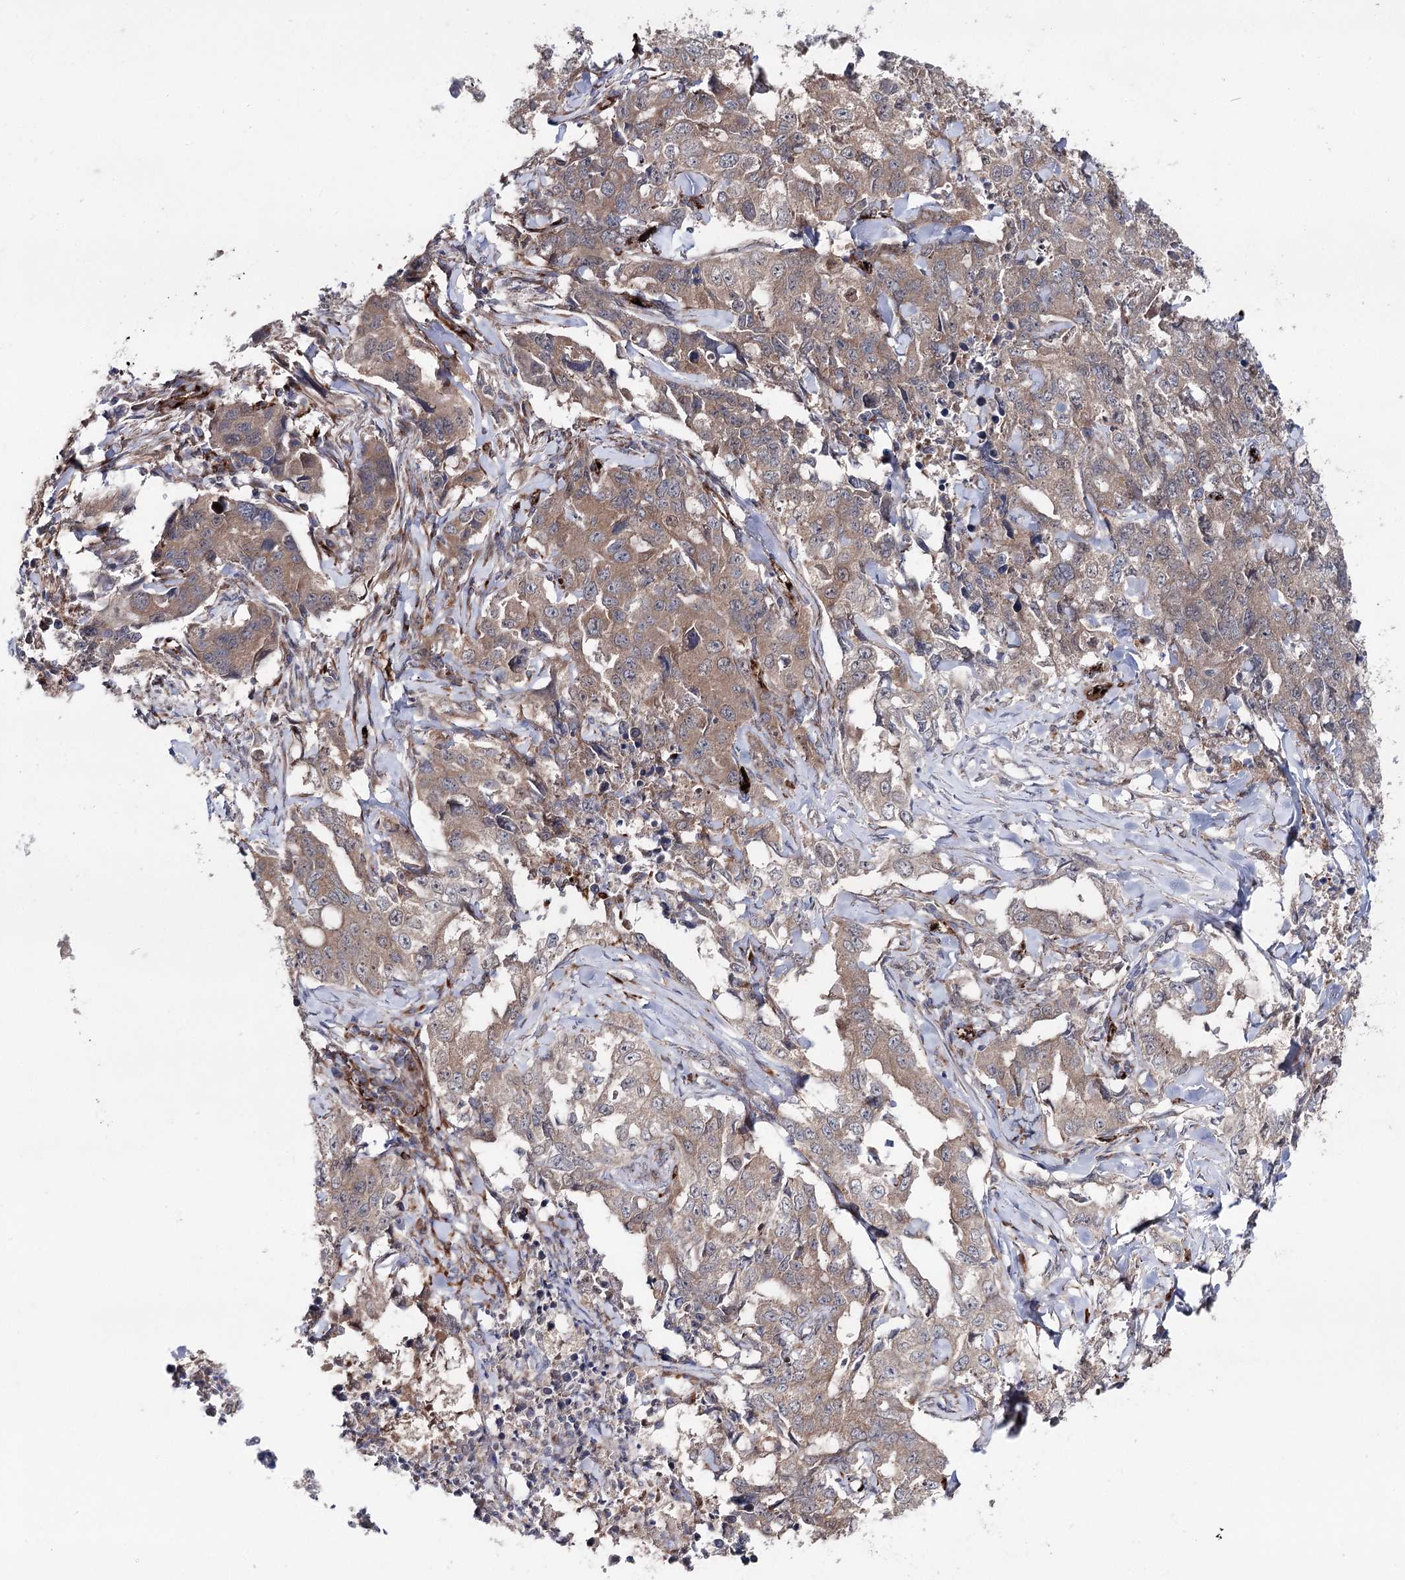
{"staining": {"intensity": "moderate", "quantity": ">75%", "location": "cytoplasmic/membranous"}, "tissue": "lung cancer", "cell_type": "Tumor cells", "image_type": "cancer", "snomed": [{"axis": "morphology", "description": "Adenocarcinoma, NOS"}, {"axis": "topography", "description": "Lung"}], "caption": "Tumor cells exhibit medium levels of moderate cytoplasmic/membranous staining in about >75% of cells in lung cancer. The staining was performed using DAB (3,3'-diaminobenzidine) to visualize the protein expression in brown, while the nuclei were stained in blue with hematoxylin (Magnification: 20x).", "gene": "MIB1", "patient": {"sex": "female", "age": 51}}